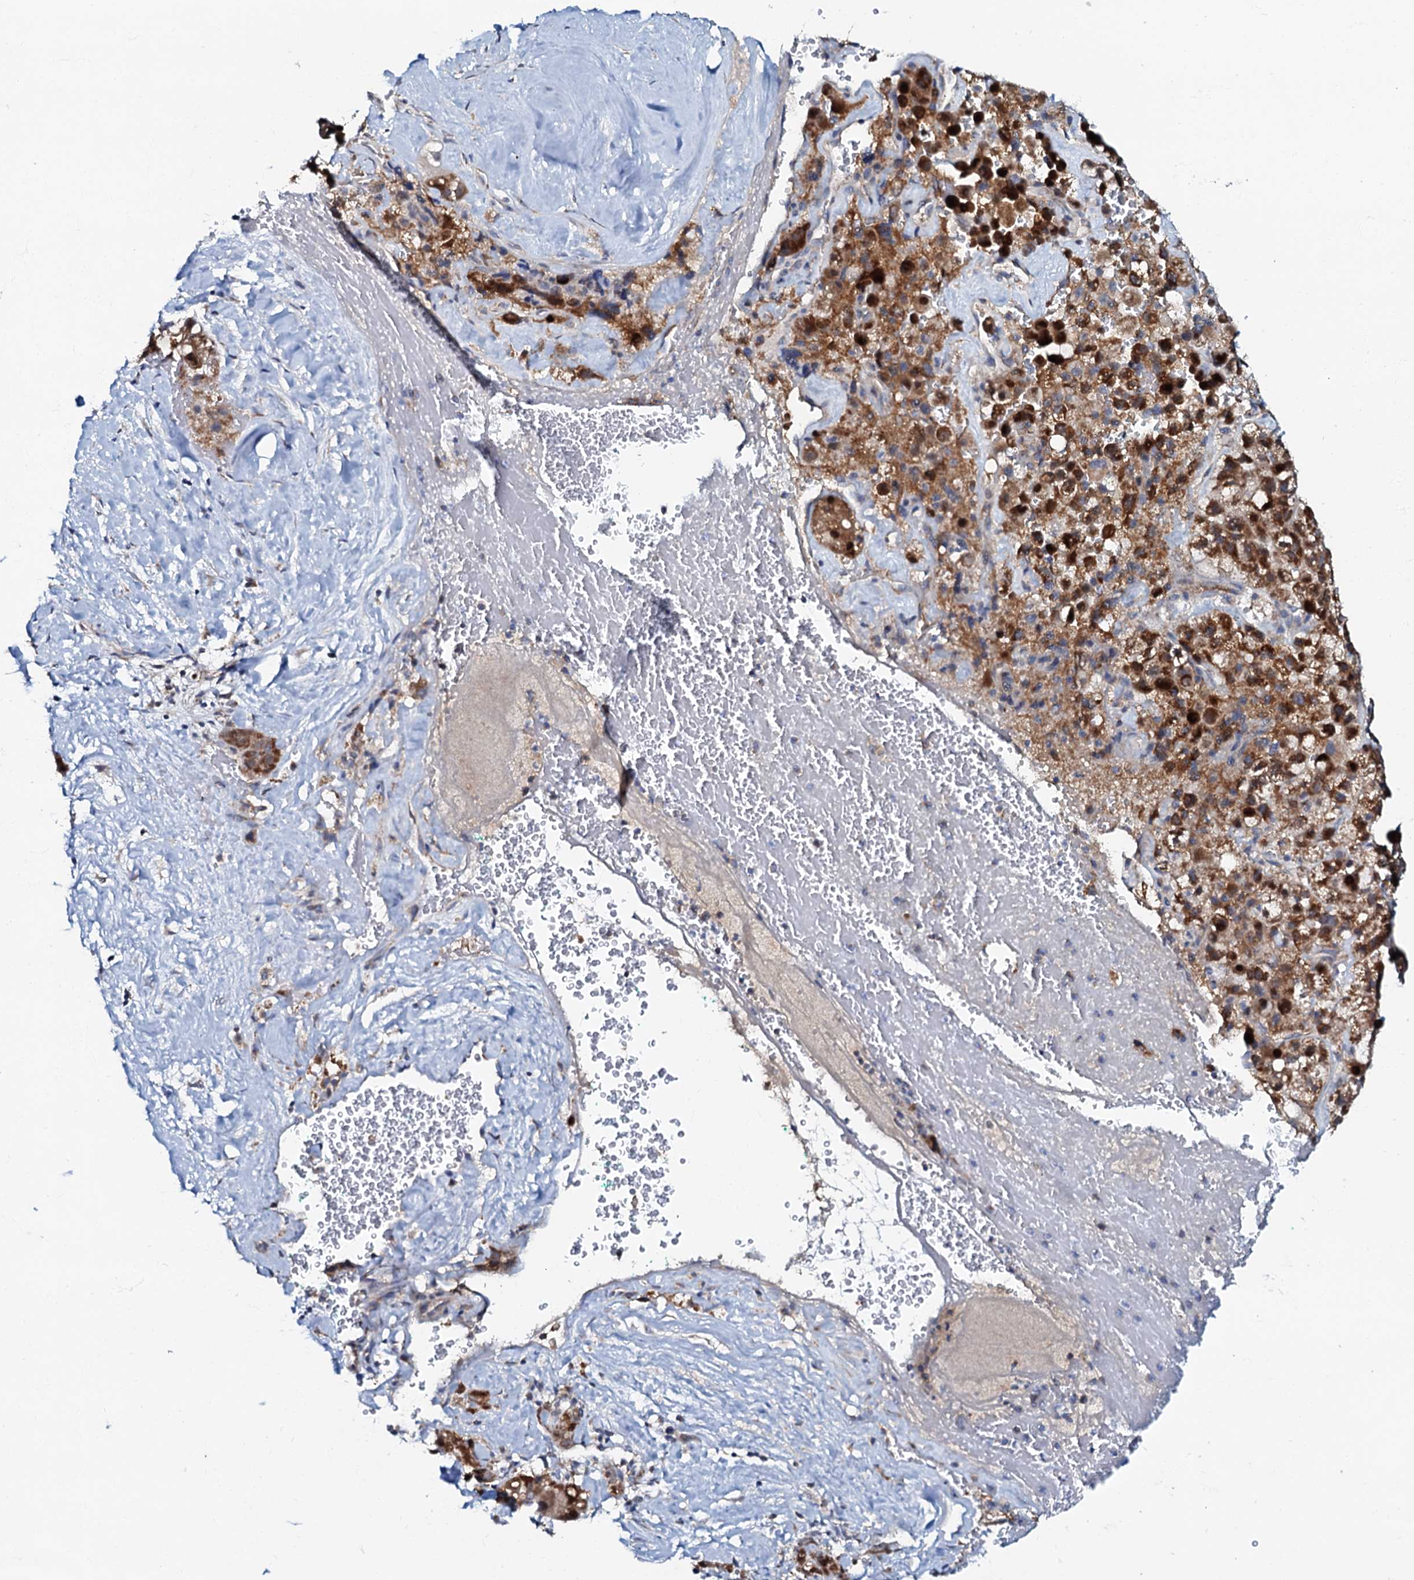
{"staining": {"intensity": "moderate", "quantity": ">75%", "location": "cytoplasmic/membranous"}, "tissue": "liver cancer", "cell_type": "Tumor cells", "image_type": "cancer", "snomed": [{"axis": "morphology", "description": "Normal tissue, NOS"}, {"axis": "morphology", "description": "Carcinoma, Hepatocellular, NOS"}, {"axis": "topography", "description": "Liver"}], "caption": "A photomicrograph showing moderate cytoplasmic/membranous expression in about >75% of tumor cells in hepatocellular carcinoma (liver), as visualized by brown immunohistochemical staining.", "gene": "MRPL51", "patient": {"sex": "male", "age": 57}}